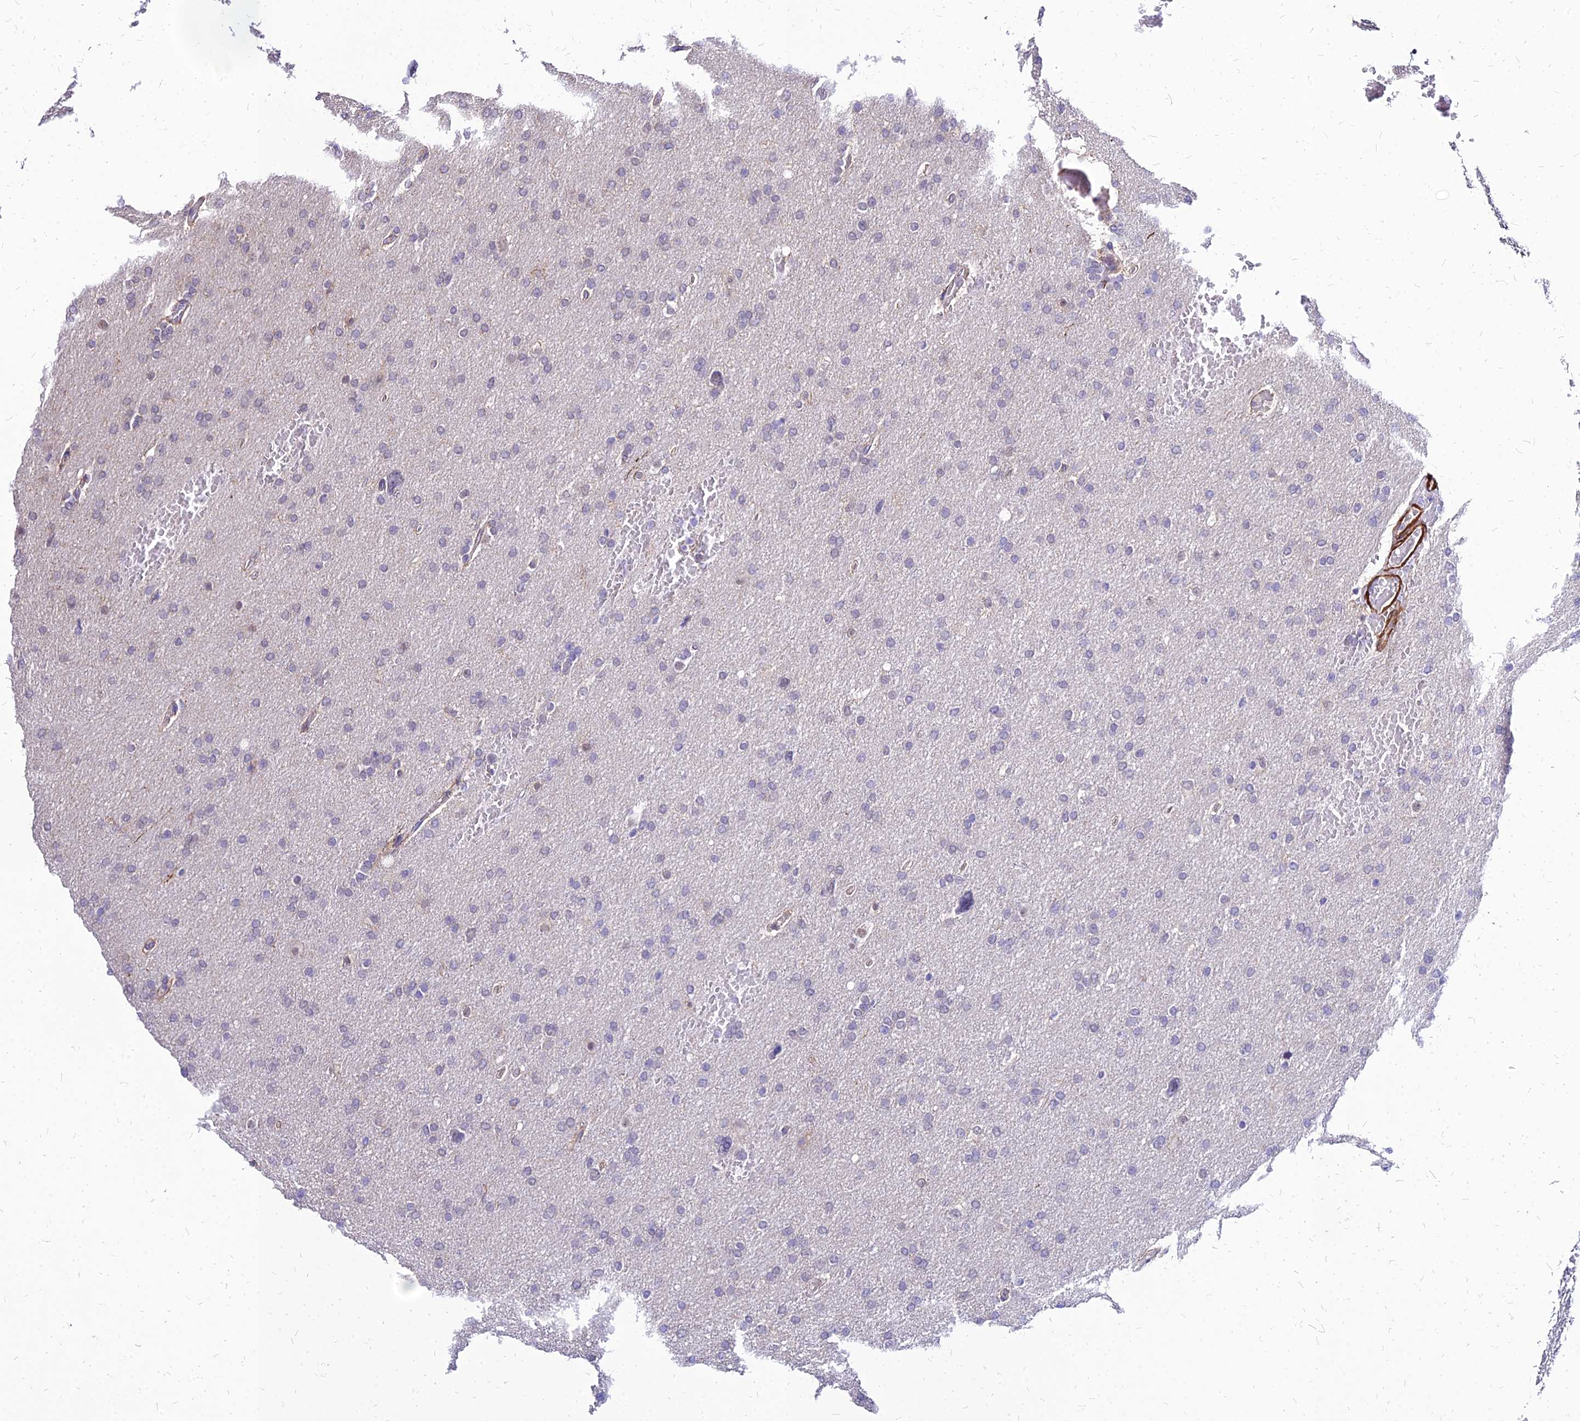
{"staining": {"intensity": "negative", "quantity": "none", "location": "none"}, "tissue": "glioma", "cell_type": "Tumor cells", "image_type": "cancer", "snomed": [{"axis": "morphology", "description": "Glioma, malignant, High grade"}, {"axis": "topography", "description": "Cerebral cortex"}], "caption": "IHC image of high-grade glioma (malignant) stained for a protein (brown), which demonstrates no staining in tumor cells.", "gene": "YEATS2", "patient": {"sex": "female", "age": 36}}